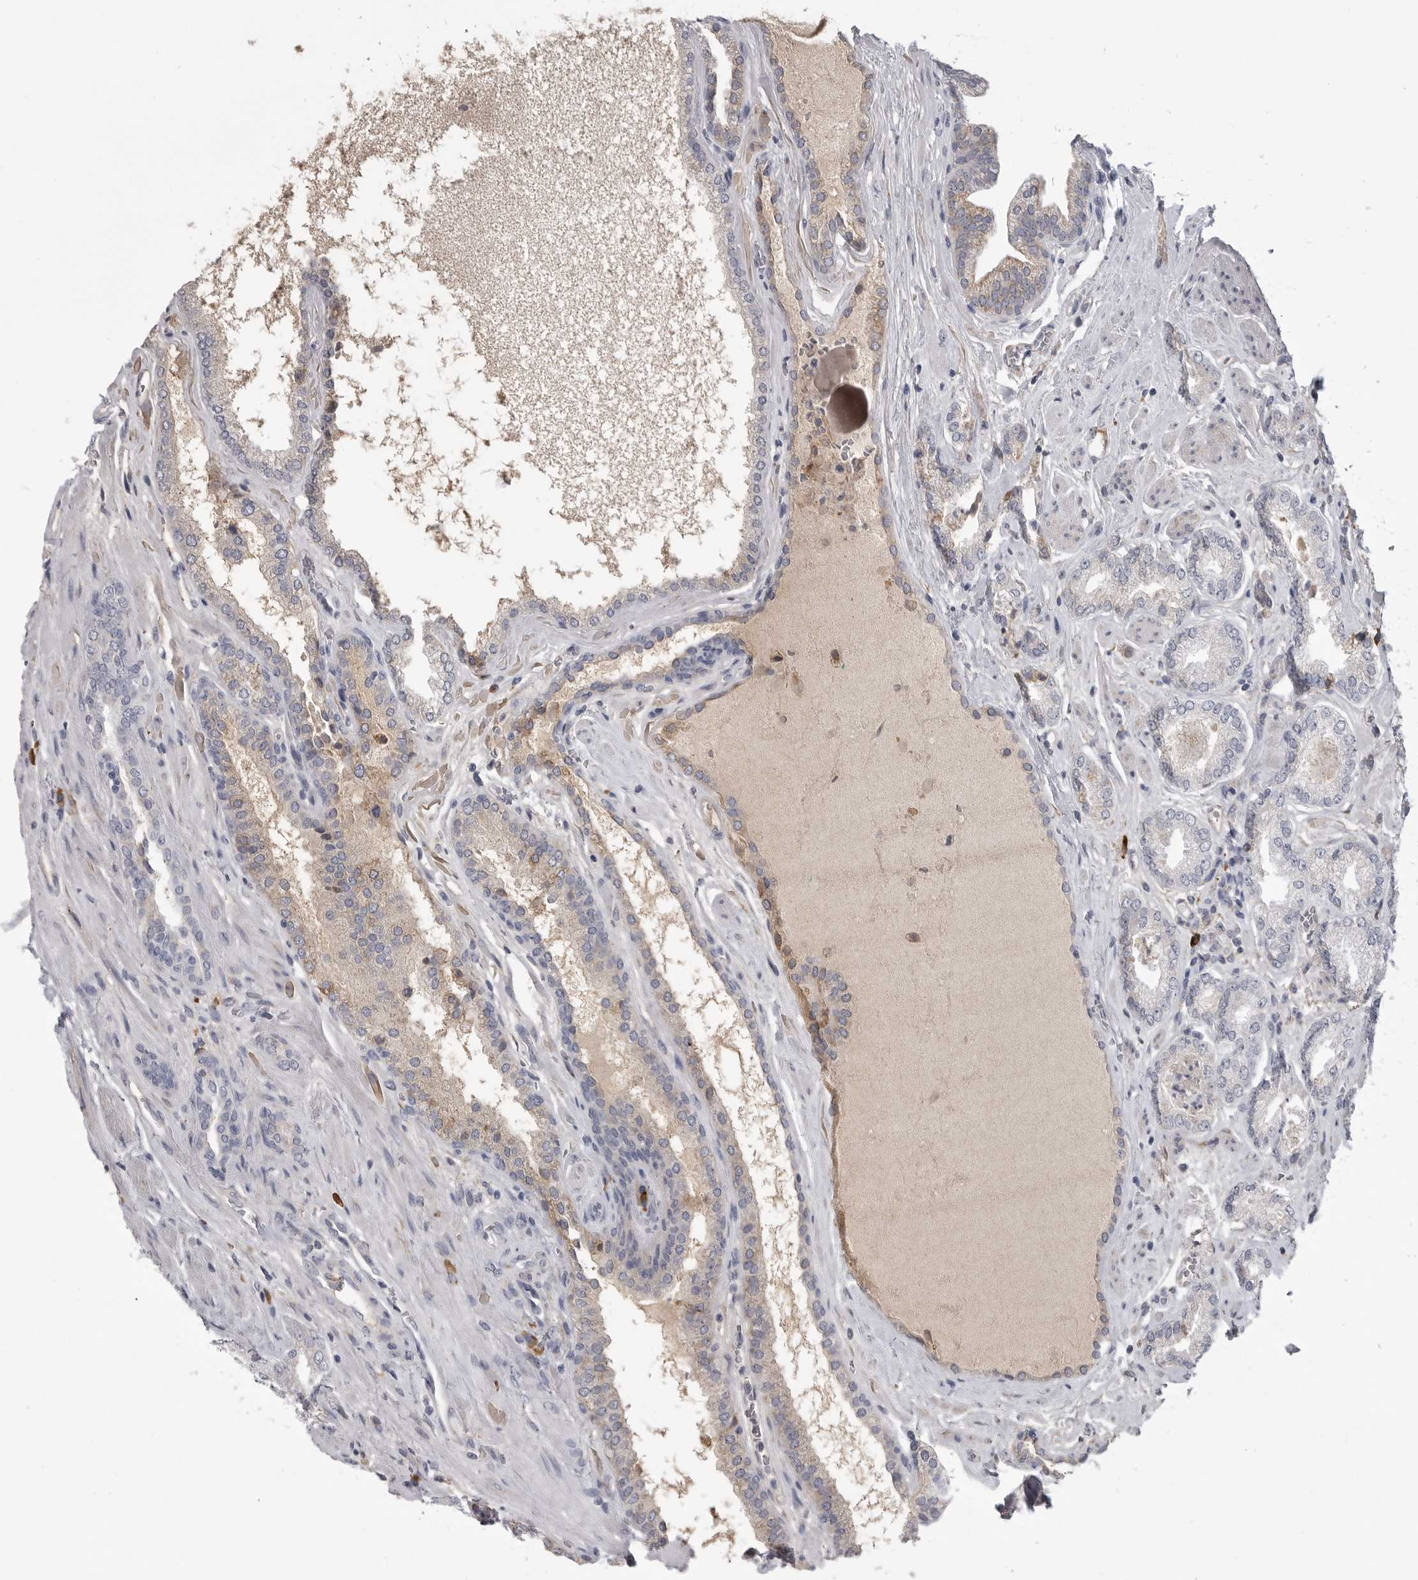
{"staining": {"intensity": "negative", "quantity": "none", "location": "none"}, "tissue": "prostate cancer", "cell_type": "Tumor cells", "image_type": "cancer", "snomed": [{"axis": "morphology", "description": "Adenocarcinoma, Low grade"}, {"axis": "topography", "description": "Prostate"}], "caption": "High power microscopy histopathology image of an immunohistochemistry histopathology image of prostate cancer, revealing no significant positivity in tumor cells. (Immunohistochemistry, brightfield microscopy, high magnification).", "gene": "FKBP2", "patient": {"sex": "male", "age": 62}}